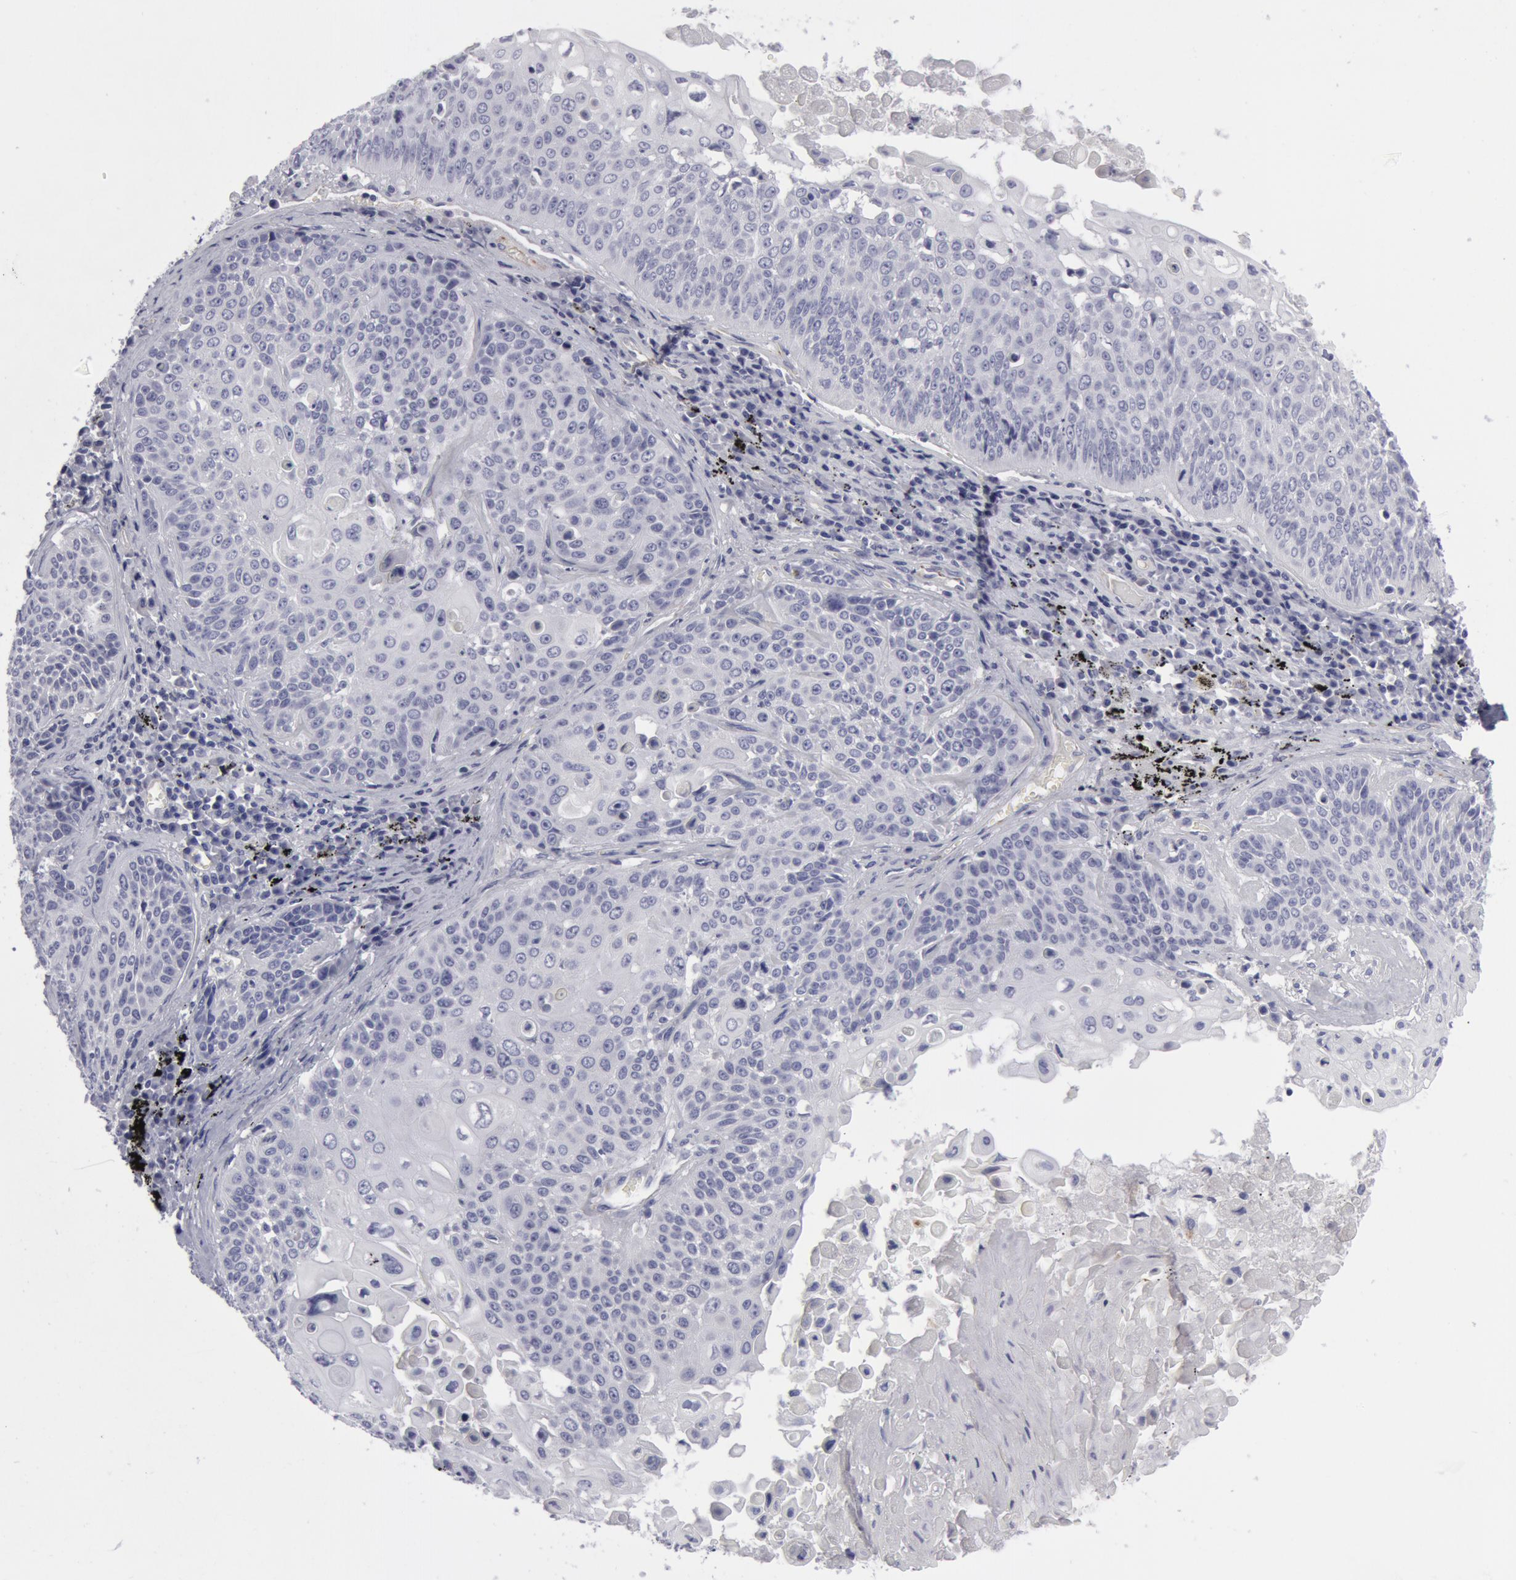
{"staining": {"intensity": "negative", "quantity": "none", "location": "none"}, "tissue": "lung cancer", "cell_type": "Tumor cells", "image_type": "cancer", "snomed": [{"axis": "morphology", "description": "Adenocarcinoma, NOS"}, {"axis": "topography", "description": "Lung"}], "caption": "IHC of lung cancer reveals no expression in tumor cells. (DAB immunohistochemistry (IHC) with hematoxylin counter stain).", "gene": "SMC1B", "patient": {"sex": "male", "age": 60}}